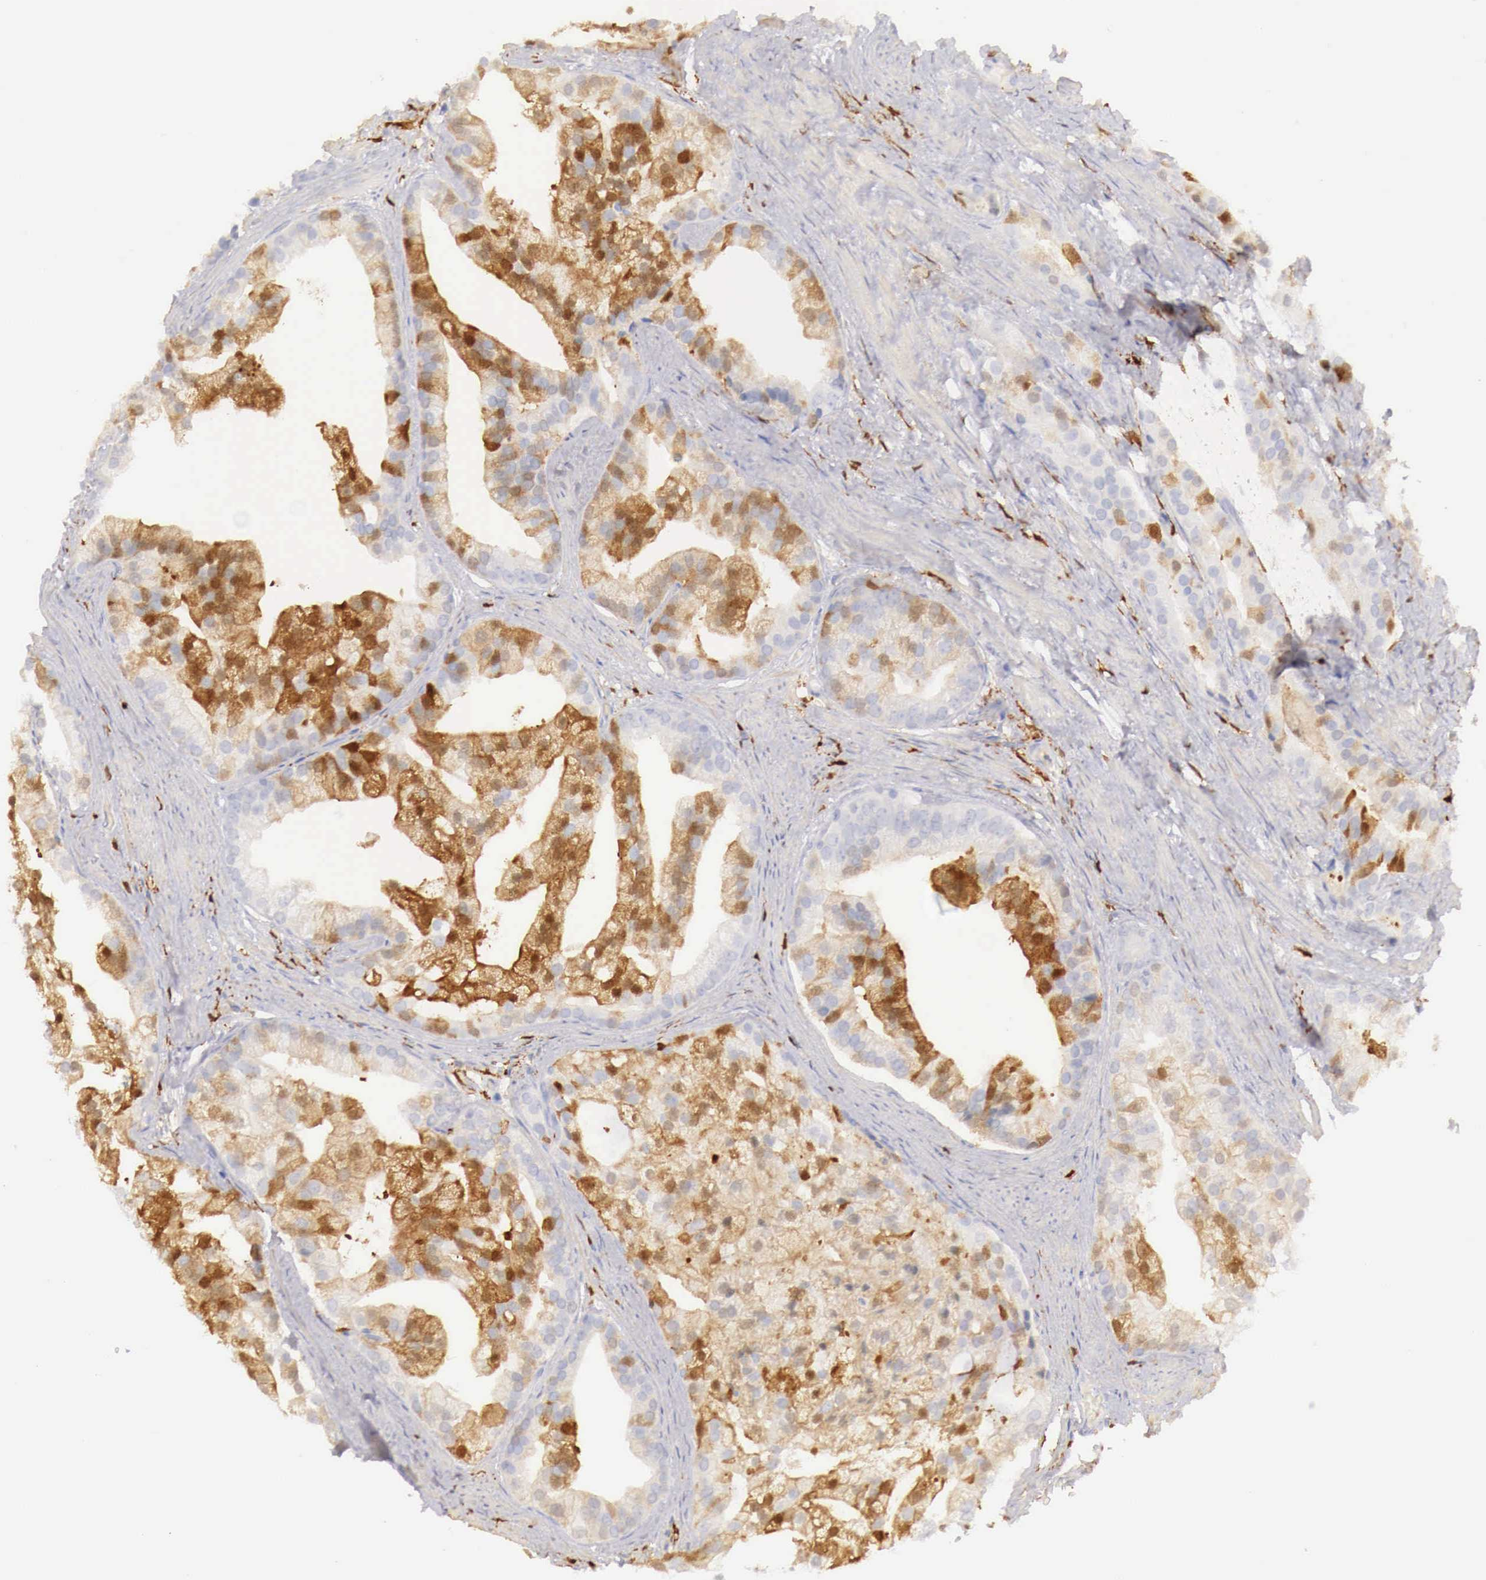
{"staining": {"intensity": "strong", "quantity": ">75%", "location": "cytoplasmic/membranous"}, "tissue": "prostate cancer", "cell_type": "Tumor cells", "image_type": "cancer", "snomed": [{"axis": "morphology", "description": "Adenocarcinoma, Medium grade"}, {"axis": "topography", "description": "Prostate"}], "caption": "Adenocarcinoma (medium-grade) (prostate) tissue displays strong cytoplasmic/membranous expression in approximately >75% of tumor cells Using DAB (3,3'-diaminobenzidine) (brown) and hematoxylin (blue) stains, captured at high magnification using brightfield microscopy.", "gene": "RENBP", "patient": {"sex": "male", "age": 65}}